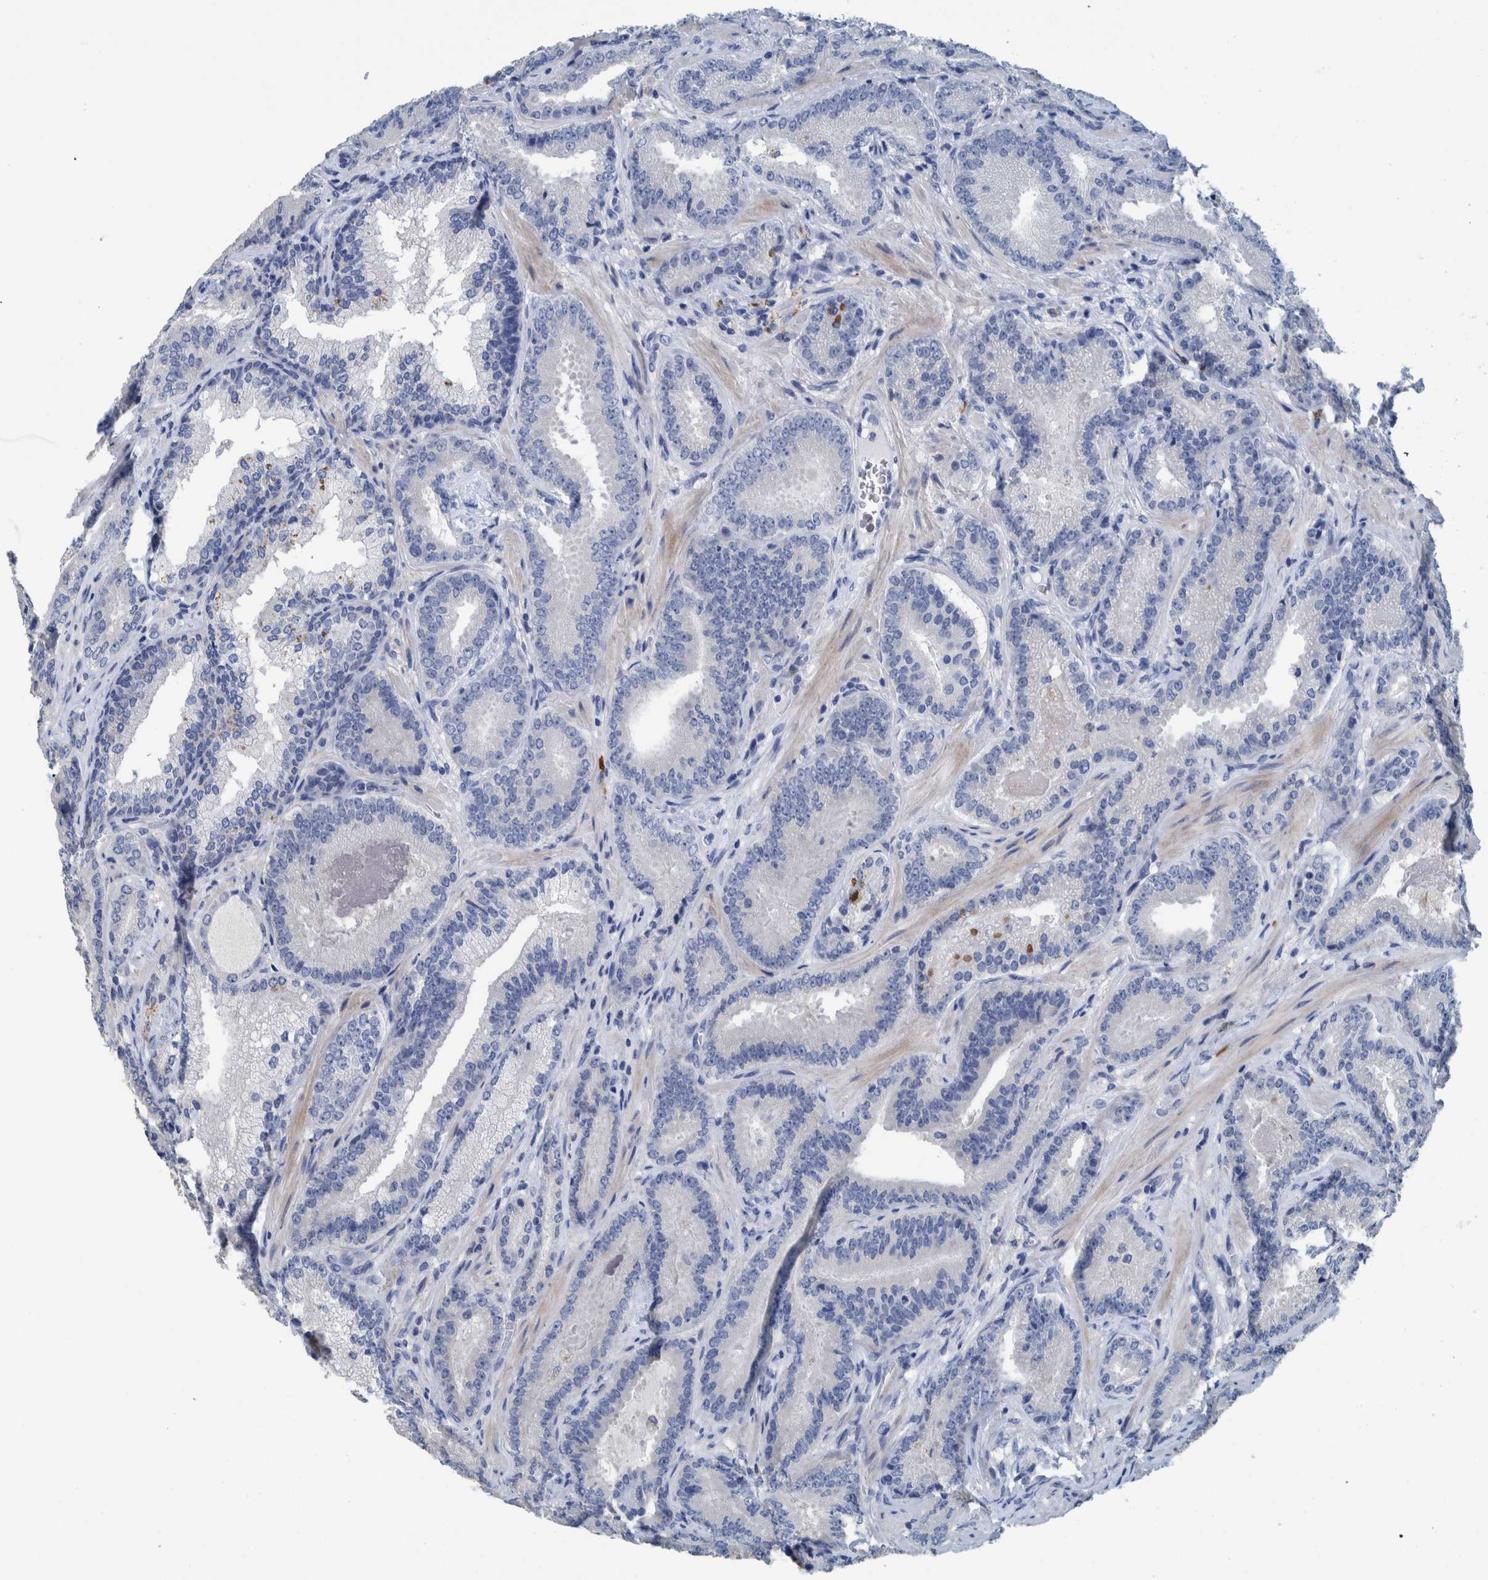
{"staining": {"intensity": "negative", "quantity": "none", "location": "none"}, "tissue": "prostate cancer", "cell_type": "Tumor cells", "image_type": "cancer", "snomed": [{"axis": "morphology", "description": "Adenocarcinoma, Low grade"}, {"axis": "topography", "description": "Prostate"}], "caption": "Tumor cells are negative for brown protein staining in low-grade adenocarcinoma (prostate).", "gene": "IDO1", "patient": {"sex": "male", "age": 51}}